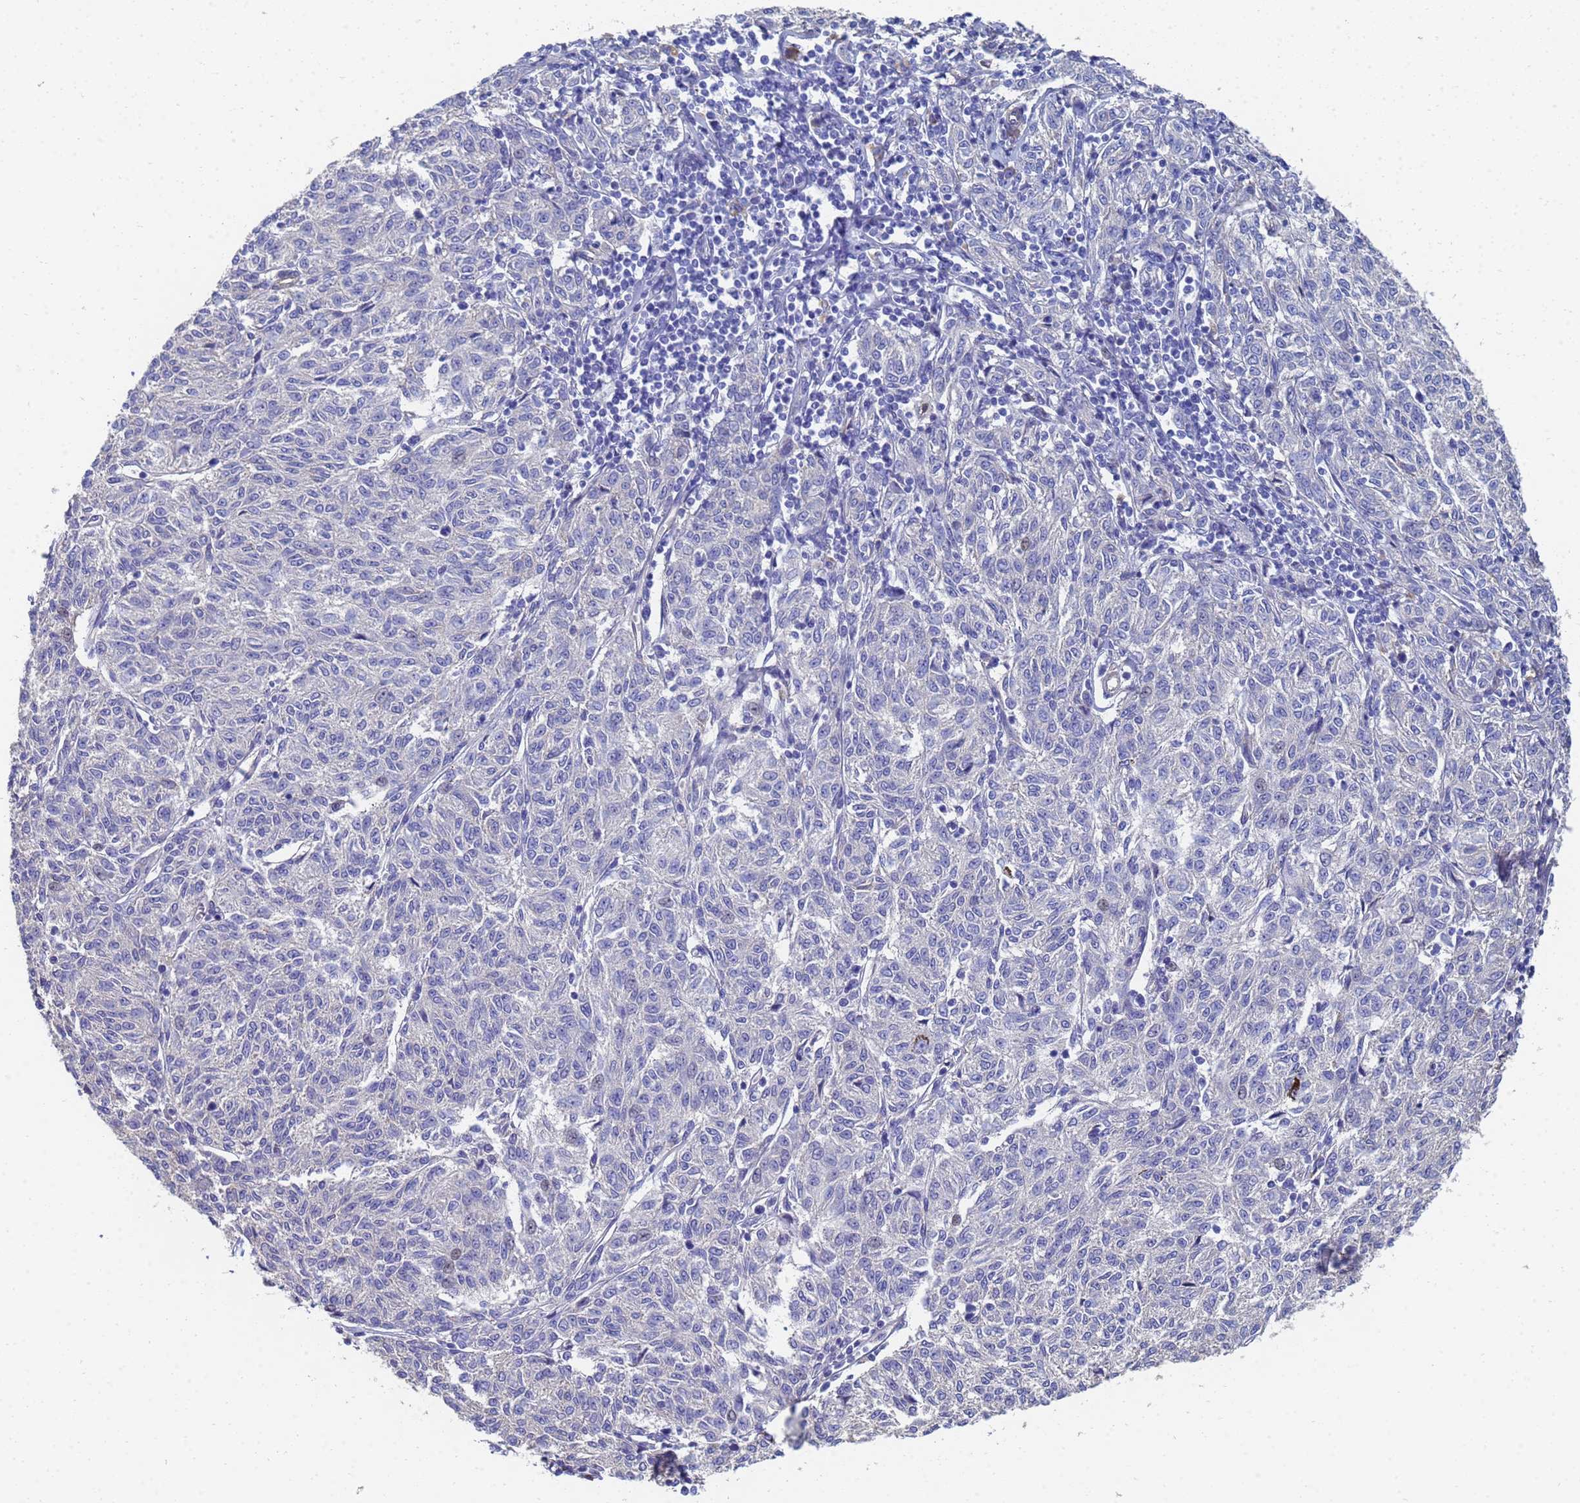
{"staining": {"intensity": "negative", "quantity": "none", "location": "none"}, "tissue": "melanoma", "cell_type": "Tumor cells", "image_type": "cancer", "snomed": [{"axis": "morphology", "description": "Malignant melanoma, NOS"}, {"axis": "topography", "description": "Skin"}], "caption": "Immunohistochemical staining of melanoma displays no significant staining in tumor cells.", "gene": "LBX2", "patient": {"sex": "female", "age": 72}}